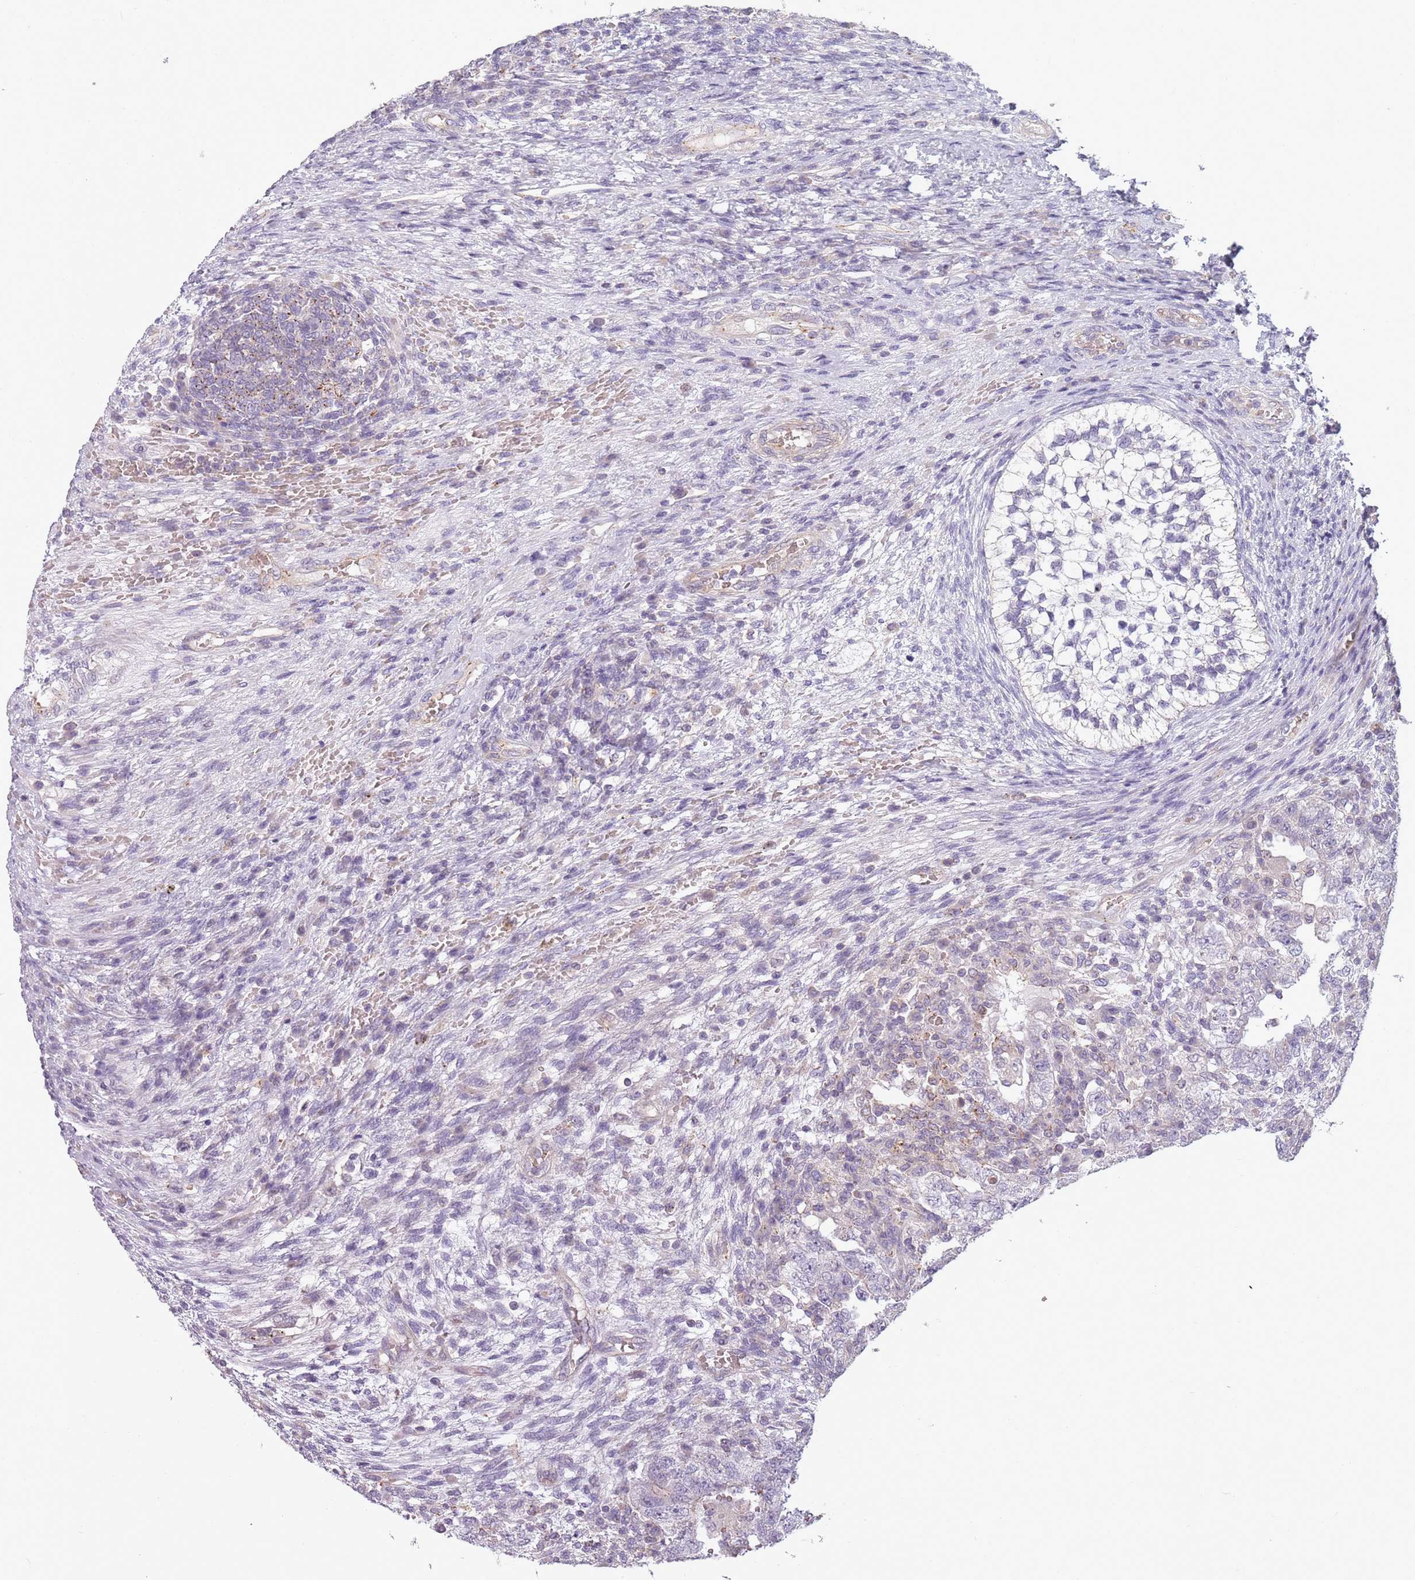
{"staining": {"intensity": "negative", "quantity": "none", "location": "none"}, "tissue": "testis cancer", "cell_type": "Tumor cells", "image_type": "cancer", "snomed": [{"axis": "morphology", "description": "Carcinoma, Embryonal, NOS"}, {"axis": "topography", "description": "Testis"}], "caption": "Micrograph shows no protein staining in tumor cells of testis embryonal carcinoma tissue.", "gene": "TLCD2", "patient": {"sex": "male", "age": 26}}